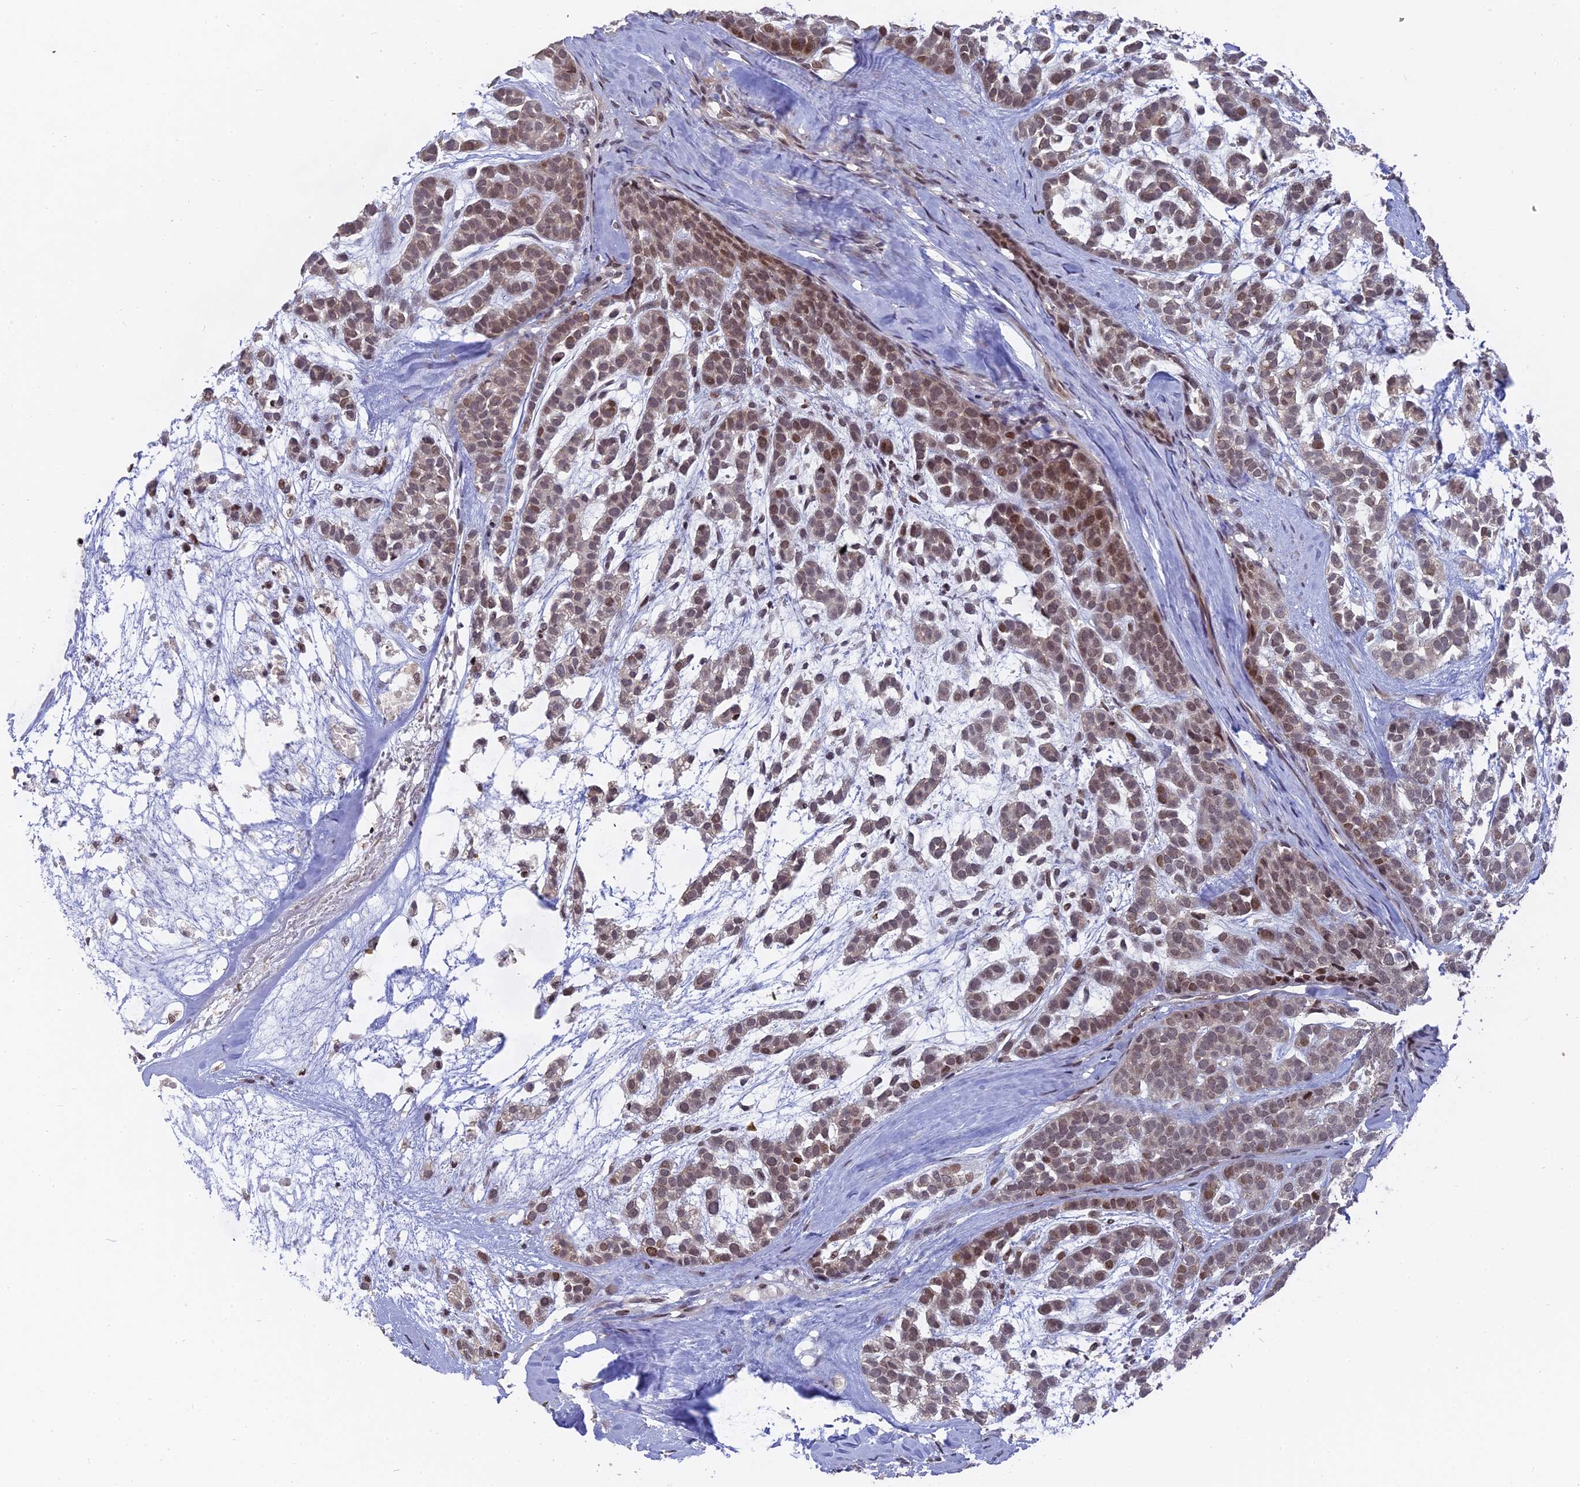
{"staining": {"intensity": "weak", "quantity": "25%-75%", "location": "cytoplasmic/membranous,nuclear"}, "tissue": "head and neck cancer", "cell_type": "Tumor cells", "image_type": "cancer", "snomed": [{"axis": "morphology", "description": "Adenocarcinoma, NOS"}, {"axis": "morphology", "description": "Adenoma, NOS"}, {"axis": "topography", "description": "Head-Neck"}], "caption": "The histopathology image shows staining of head and neck adenocarcinoma, revealing weak cytoplasmic/membranous and nuclear protein expression (brown color) within tumor cells. Nuclei are stained in blue.", "gene": "NR1H3", "patient": {"sex": "female", "age": 55}}